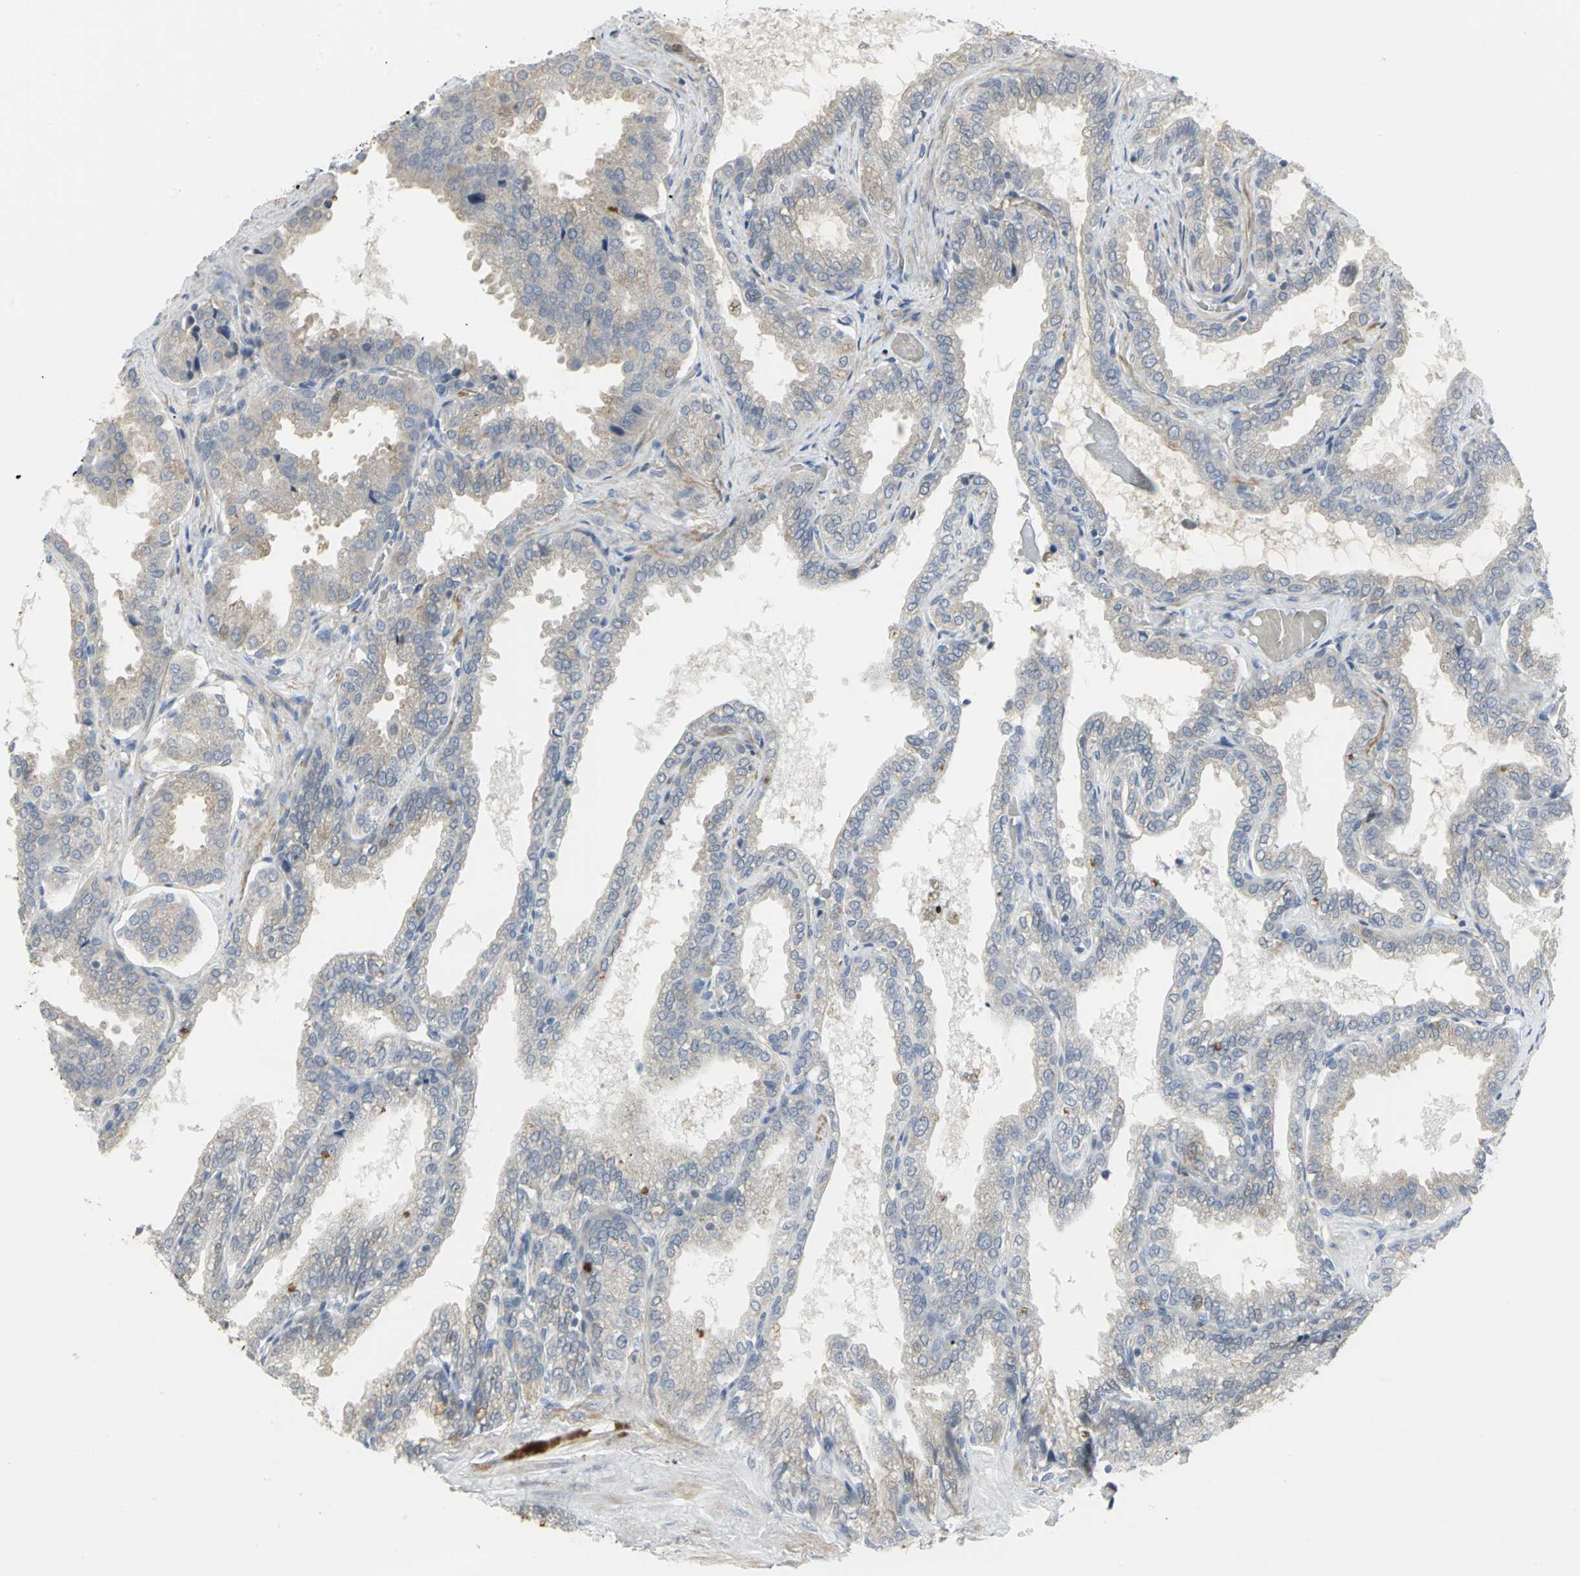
{"staining": {"intensity": "moderate", "quantity": ">75%", "location": "cytoplasmic/membranous"}, "tissue": "seminal vesicle", "cell_type": "Glandular cells", "image_type": "normal", "snomed": [{"axis": "morphology", "description": "Normal tissue, NOS"}, {"axis": "topography", "description": "Seminal veicle"}], "caption": "IHC (DAB) staining of normal seminal vesicle shows moderate cytoplasmic/membranous protein positivity in about >75% of glandular cells. Using DAB (3,3'-diaminobenzidine) (brown) and hematoxylin (blue) stains, captured at high magnification using brightfield microscopy.", "gene": "ZIC1", "patient": {"sex": "male", "age": 46}}